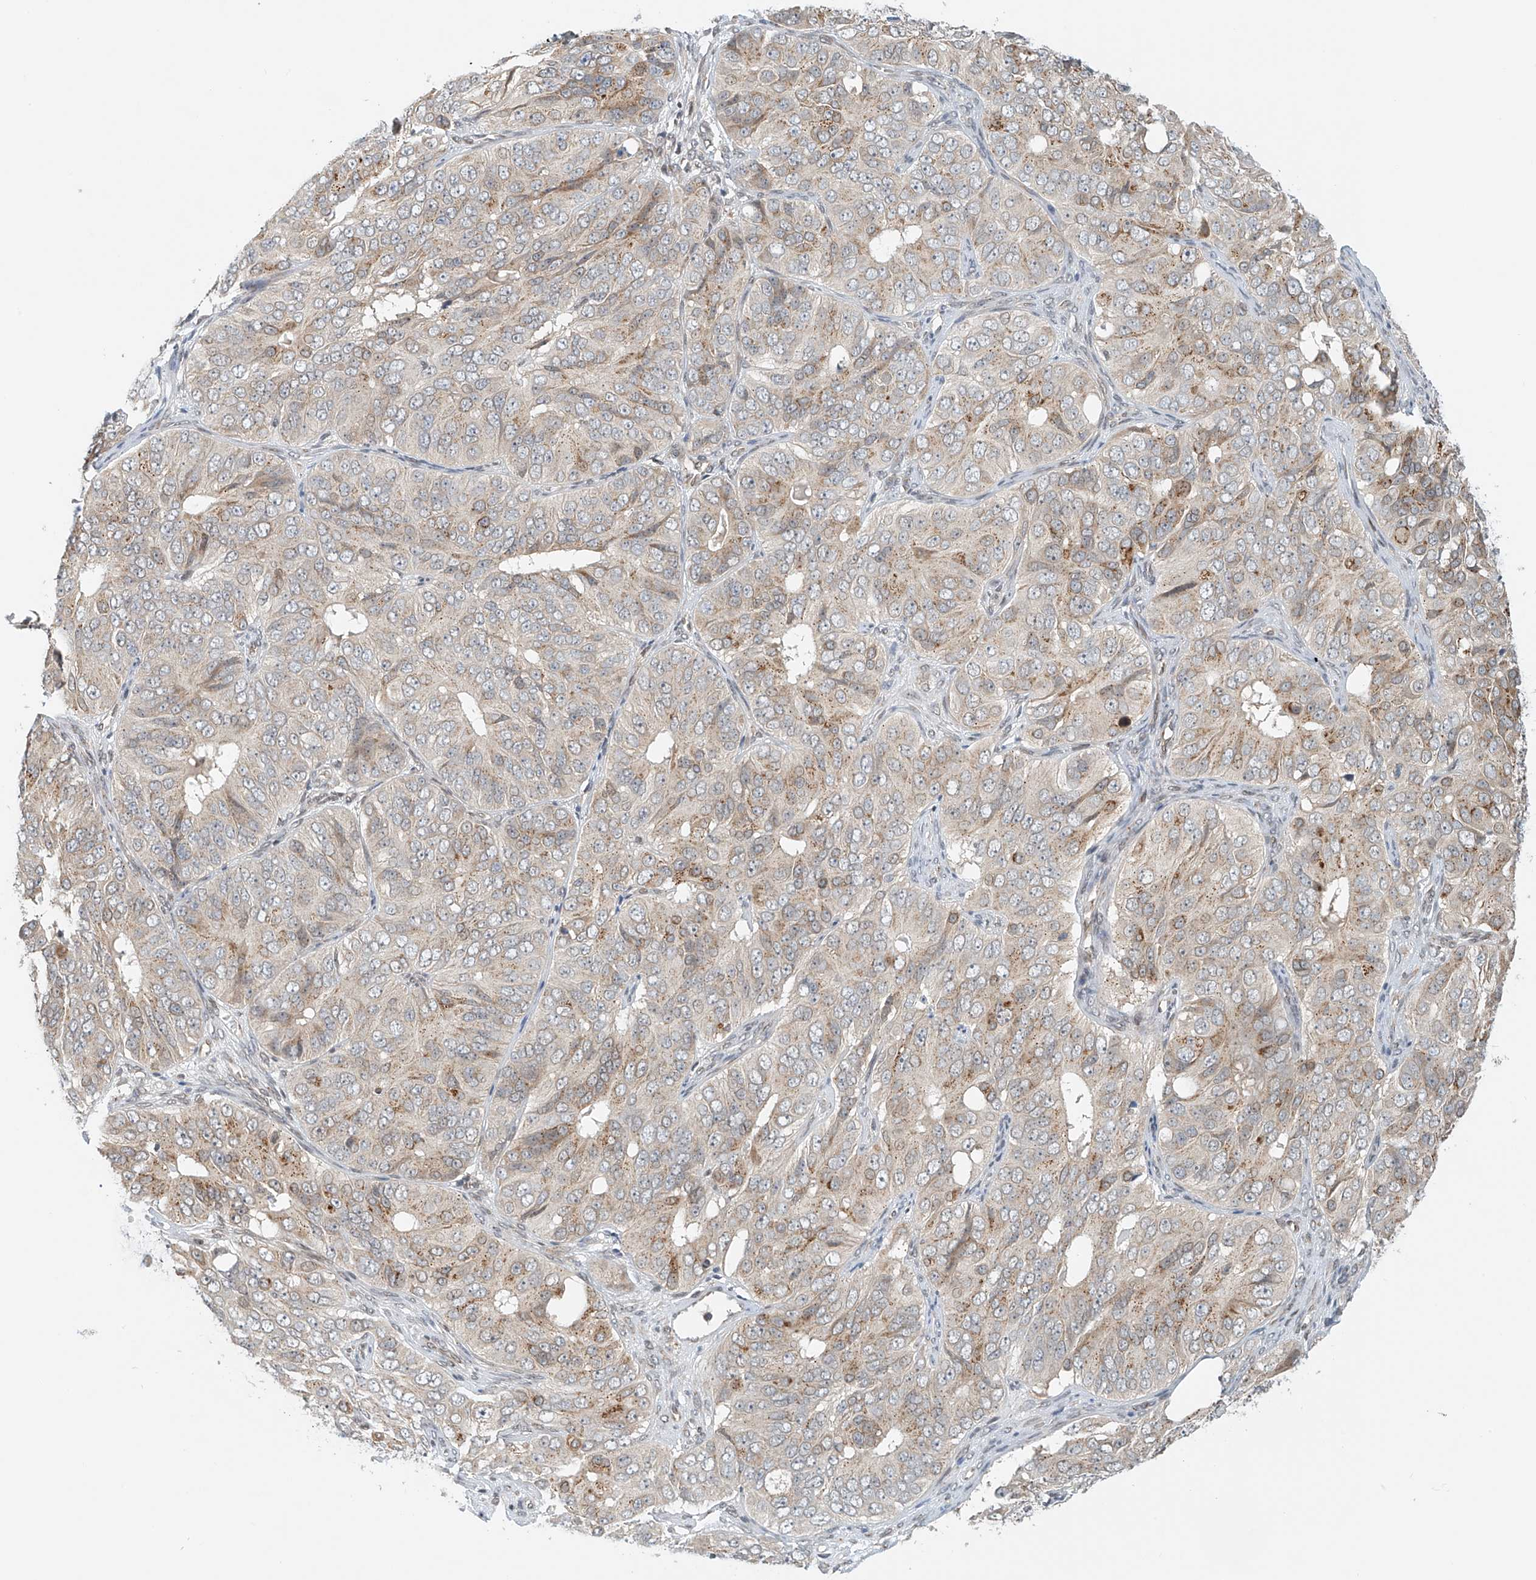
{"staining": {"intensity": "weak", "quantity": "<25%", "location": "cytoplasmic/membranous"}, "tissue": "ovarian cancer", "cell_type": "Tumor cells", "image_type": "cancer", "snomed": [{"axis": "morphology", "description": "Carcinoma, endometroid"}, {"axis": "topography", "description": "Ovary"}], "caption": "The histopathology image displays no significant staining in tumor cells of ovarian cancer (endometroid carcinoma).", "gene": "STARD9", "patient": {"sex": "female", "age": 51}}